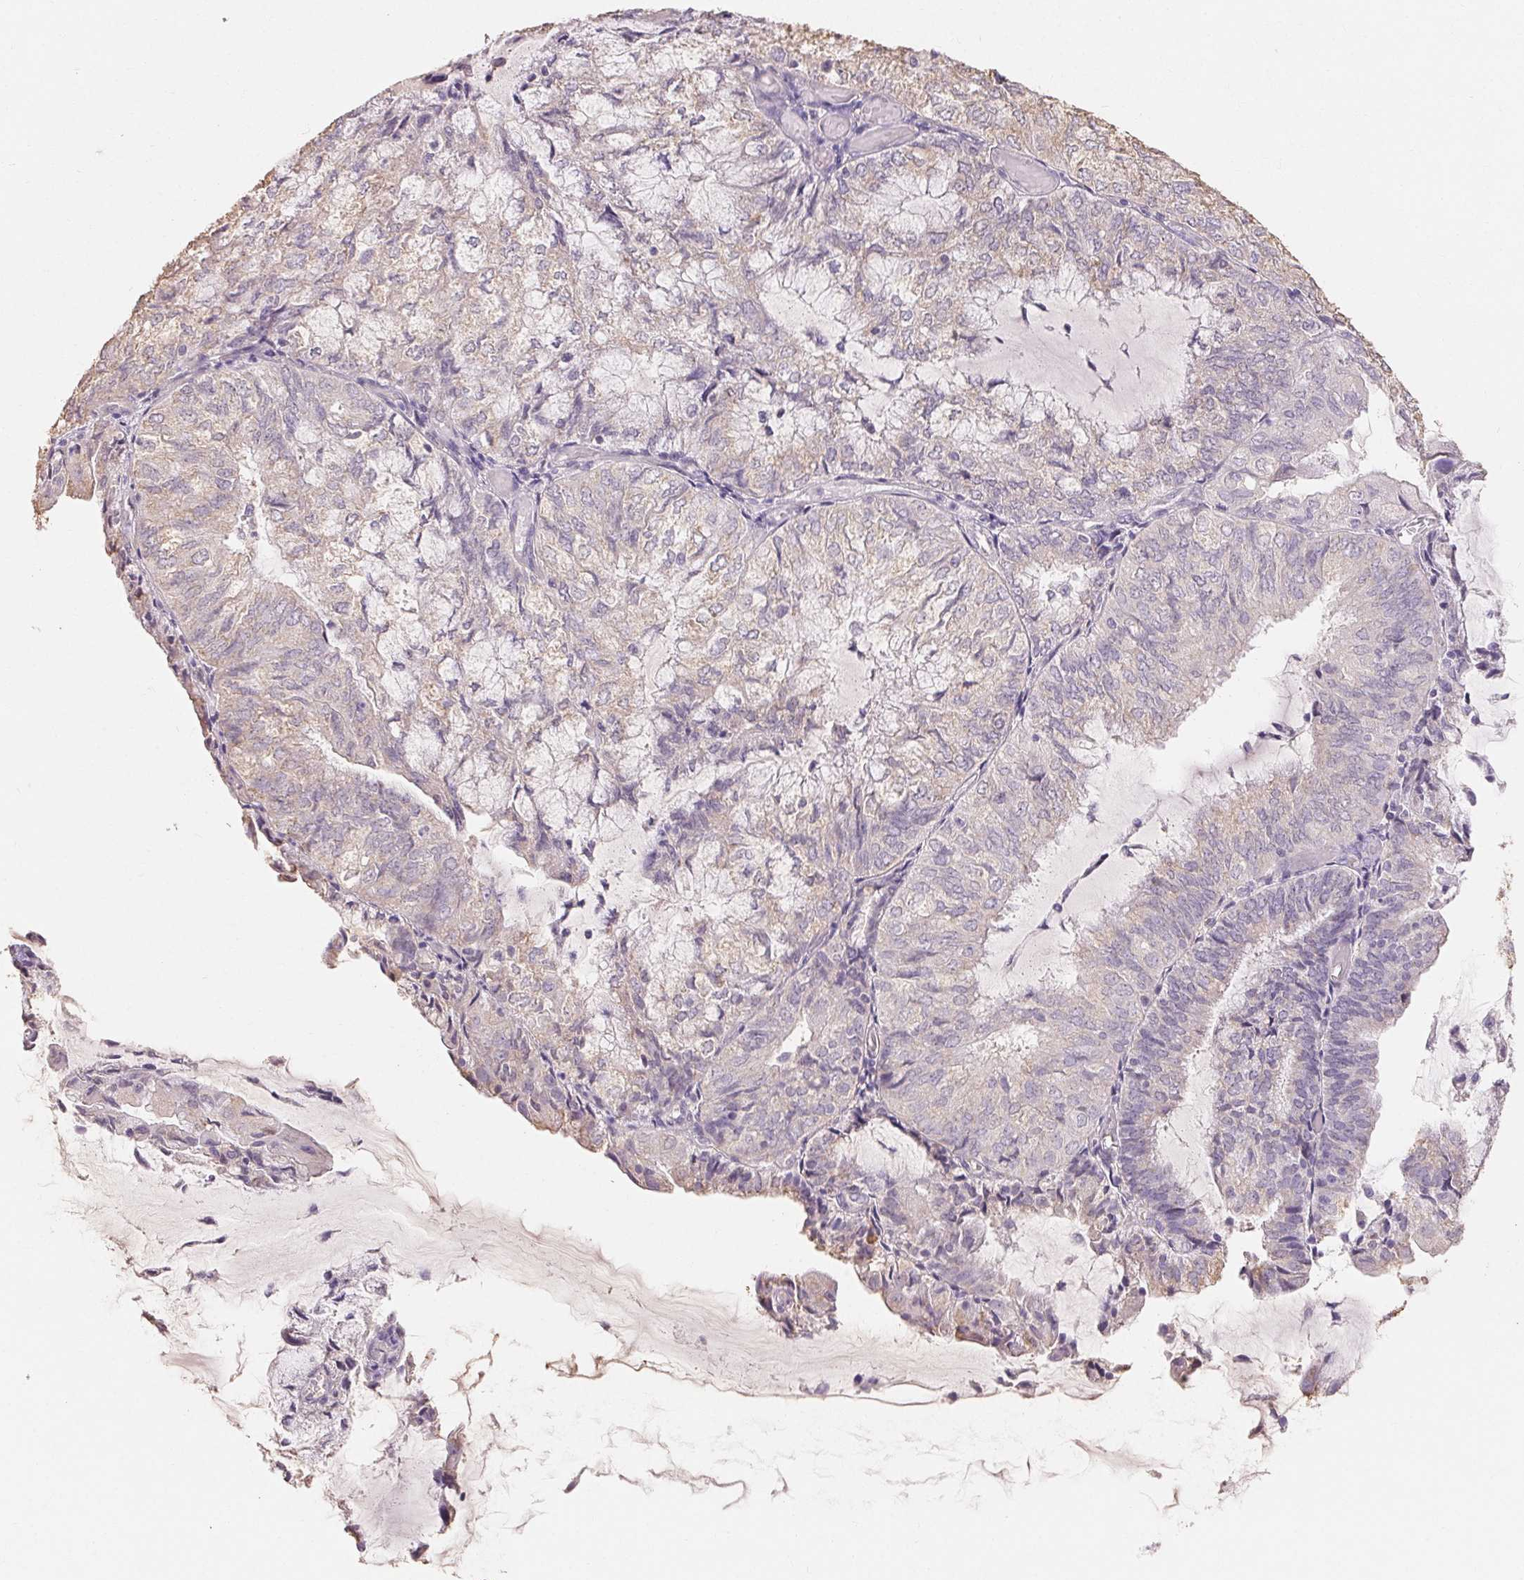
{"staining": {"intensity": "weak", "quantity": "<25%", "location": "cytoplasmic/membranous"}, "tissue": "endometrial cancer", "cell_type": "Tumor cells", "image_type": "cancer", "snomed": [{"axis": "morphology", "description": "Adenocarcinoma, NOS"}, {"axis": "topography", "description": "Endometrium"}], "caption": "IHC of endometrial cancer exhibits no expression in tumor cells. (Brightfield microscopy of DAB (3,3'-diaminobenzidine) immunohistochemistry at high magnification).", "gene": "MAP7D2", "patient": {"sex": "female", "age": 81}}